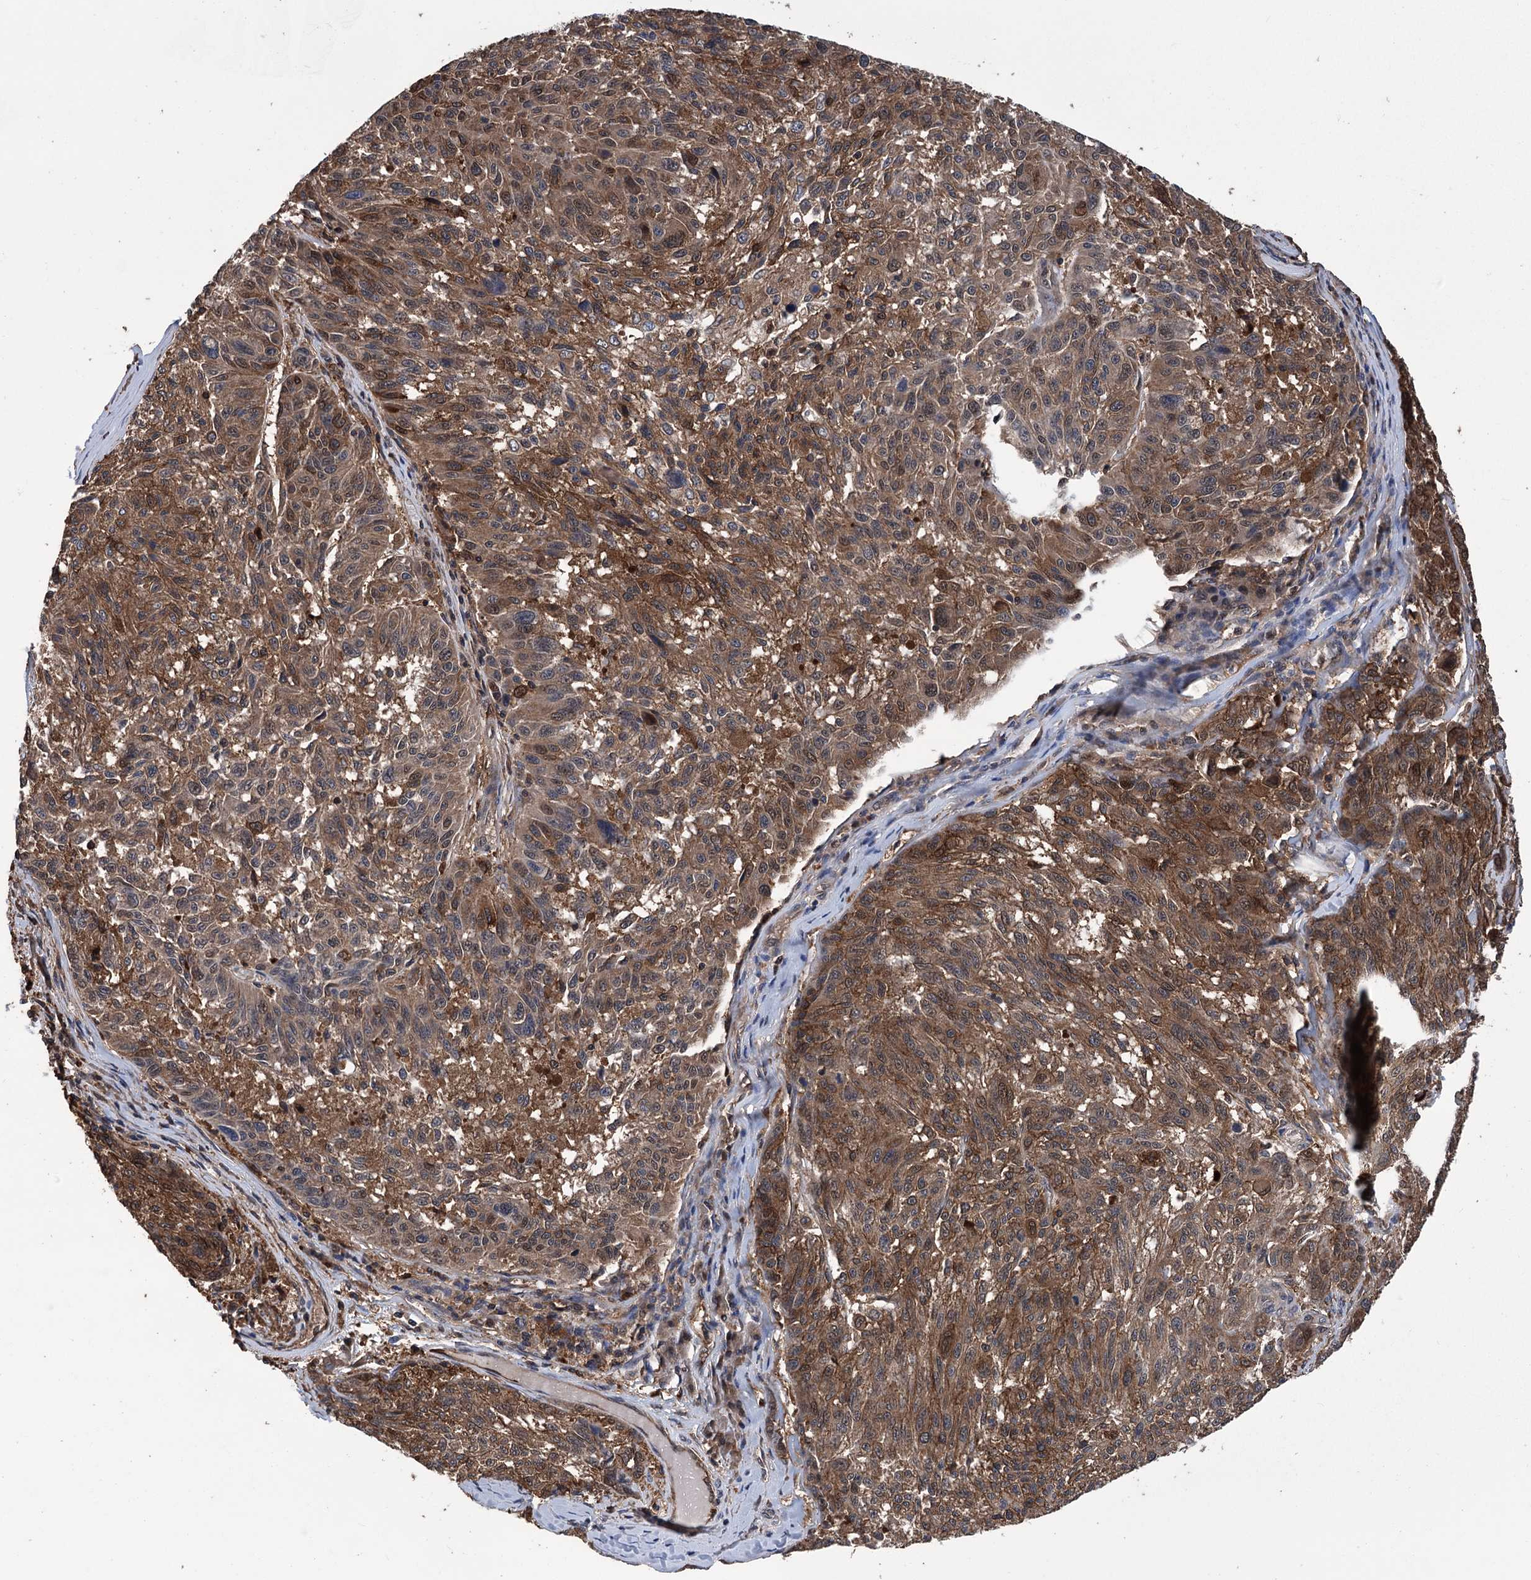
{"staining": {"intensity": "moderate", "quantity": ">75%", "location": "cytoplasmic/membranous,nuclear"}, "tissue": "melanoma", "cell_type": "Tumor cells", "image_type": "cancer", "snomed": [{"axis": "morphology", "description": "Malignant melanoma, NOS"}, {"axis": "topography", "description": "Skin"}], "caption": "Immunohistochemistry micrograph of neoplastic tissue: malignant melanoma stained using IHC reveals medium levels of moderate protein expression localized specifically in the cytoplasmic/membranous and nuclear of tumor cells, appearing as a cytoplasmic/membranous and nuclear brown color.", "gene": "DPP3", "patient": {"sex": "male", "age": 53}}